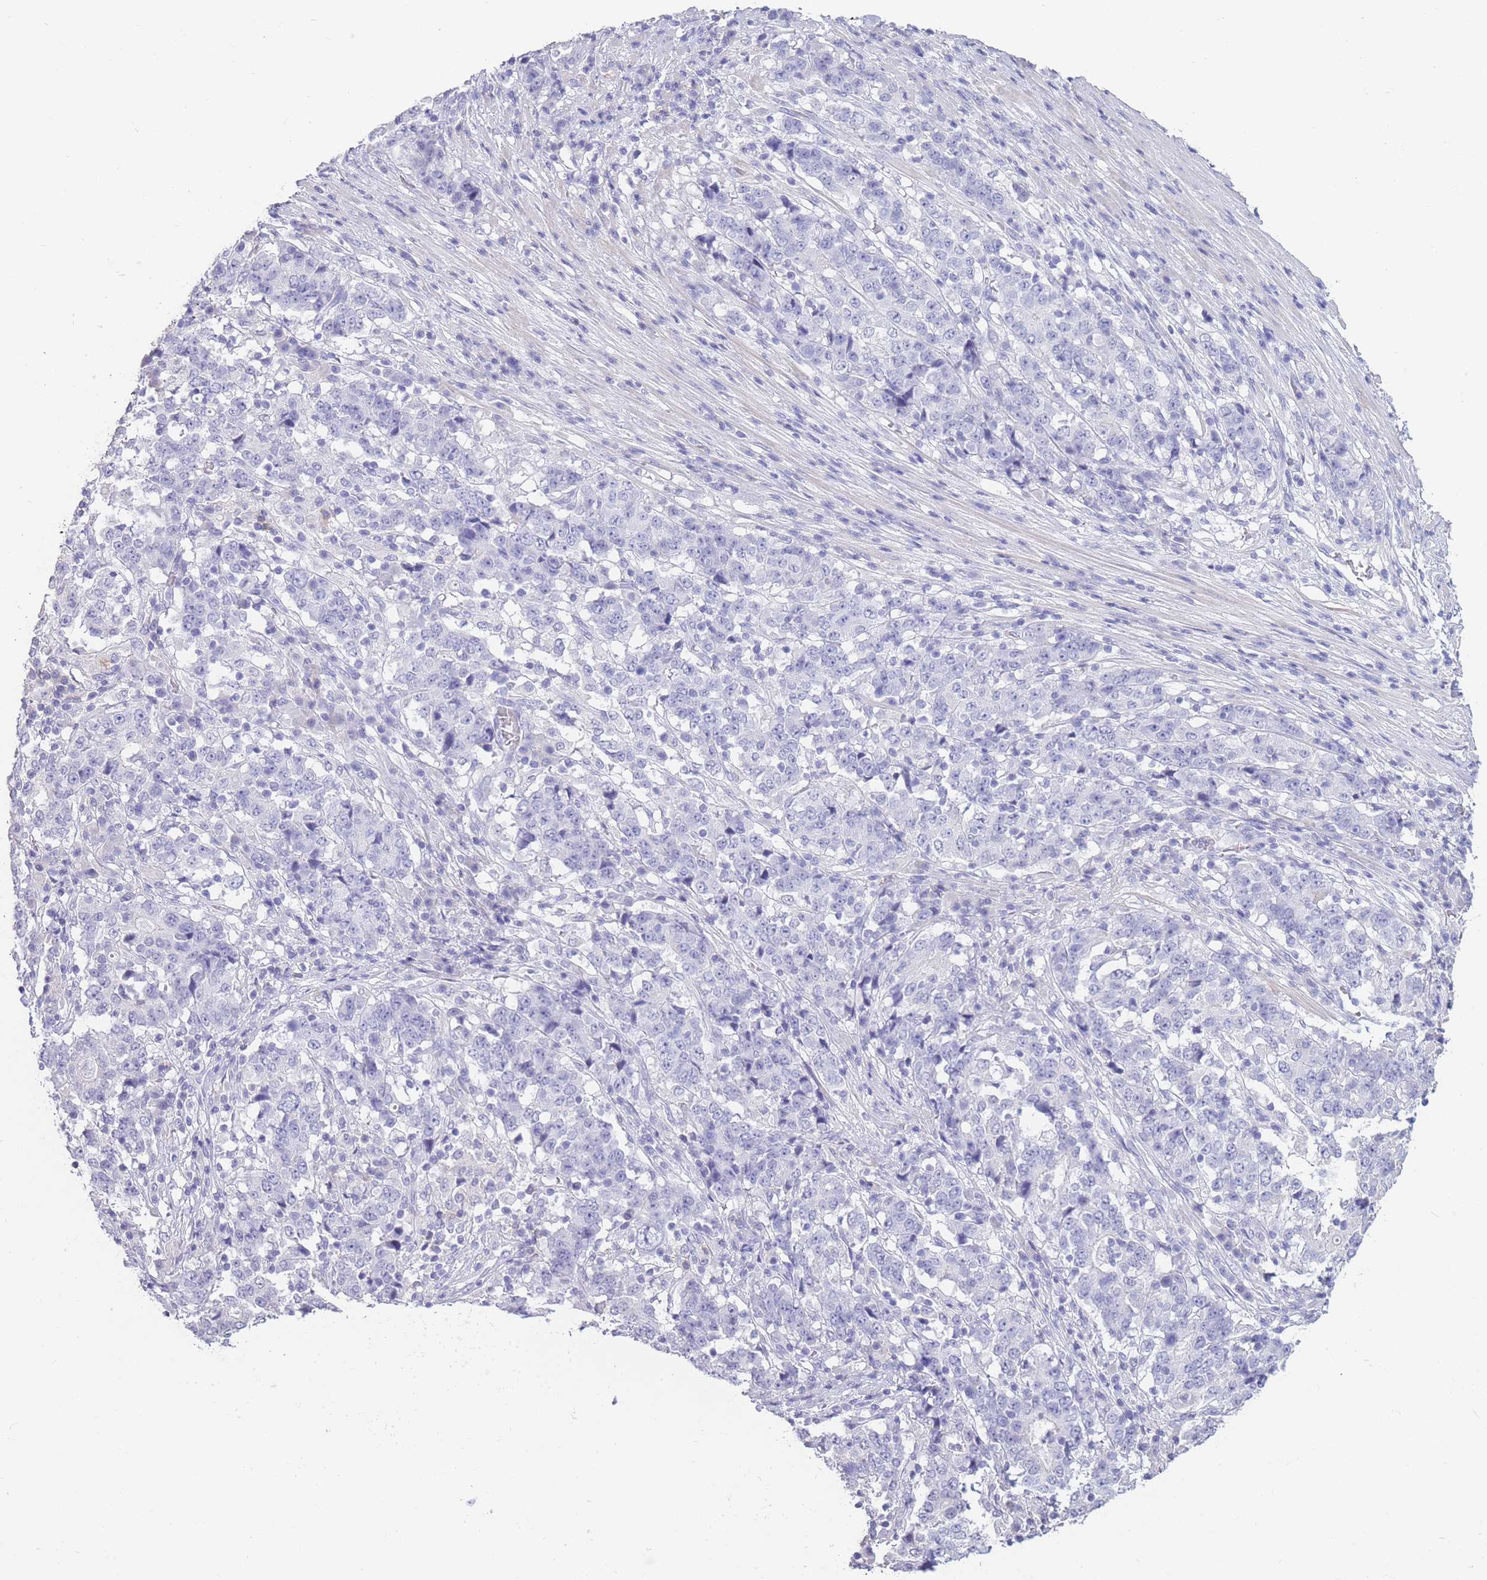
{"staining": {"intensity": "negative", "quantity": "none", "location": "none"}, "tissue": "stomach cancer", "cell_type": "Tumor cells", "image_type": "cancer", "snomed": [{"axis": "morphology", "description": "Adenocarcinoma, NOS"}, {"axis": "topography", "description": "Stomach"}], "caption": "Stomach cancer stained for a protein using IHC exhibits no positivity tumor cells.", "gene": "CD37", "patient": {"sex": "male", "age": 59}}